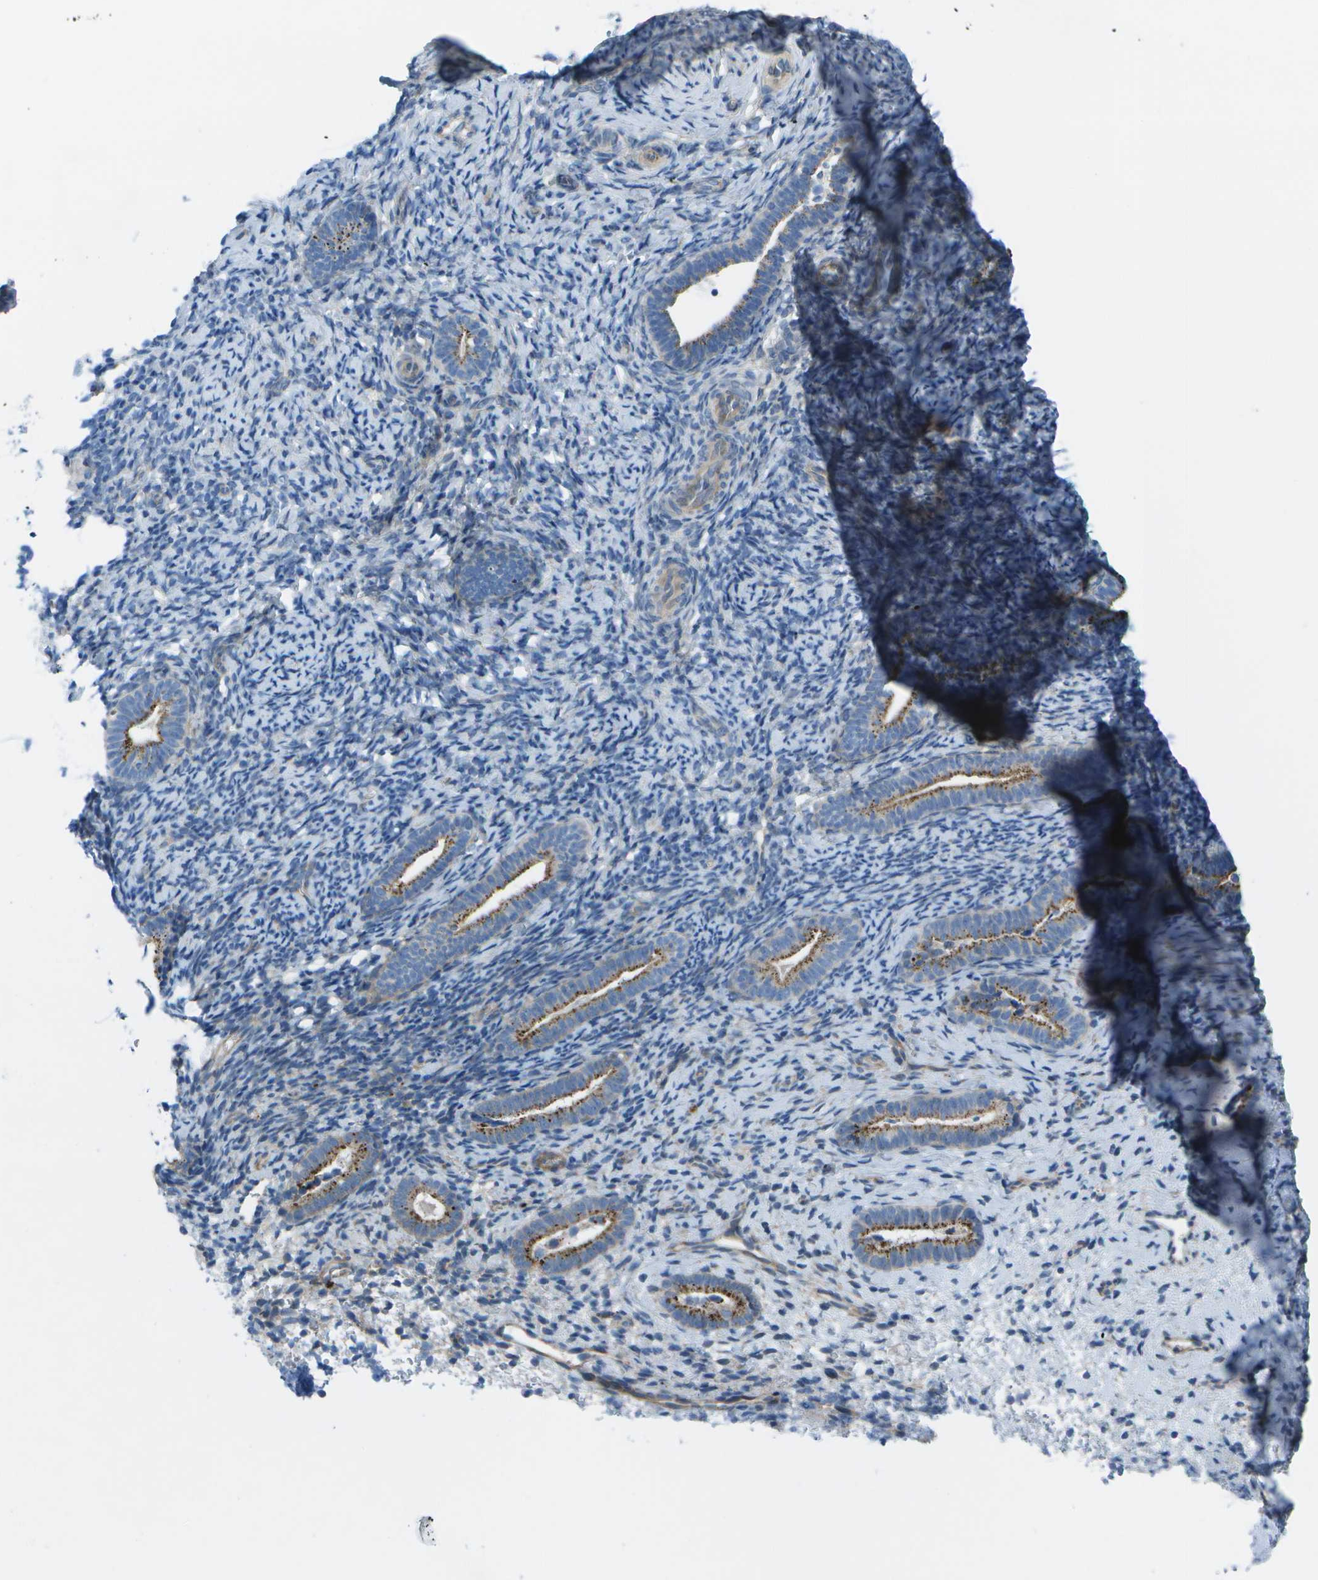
{"staining": {"intensity": "negative", "quantity": "none", "location": "none"}, "tissue": "endometrium", "cell_type": "Cells in endometrial stroma", "image_type": "normal", "snomed": [{"axis": "morphology", "description": "Normal tissue, NOS"}, {"axis": "topography", "description": "Endometrium"}], "caption": "DAB (3,3'-diaminobenzidine) immunohistochemical staining of normal endometrium demonstrates no significant positivity in cells in endometrial stroma.", "gene": "SORBS3", "patient": {"sex": "female", "age": 51}}